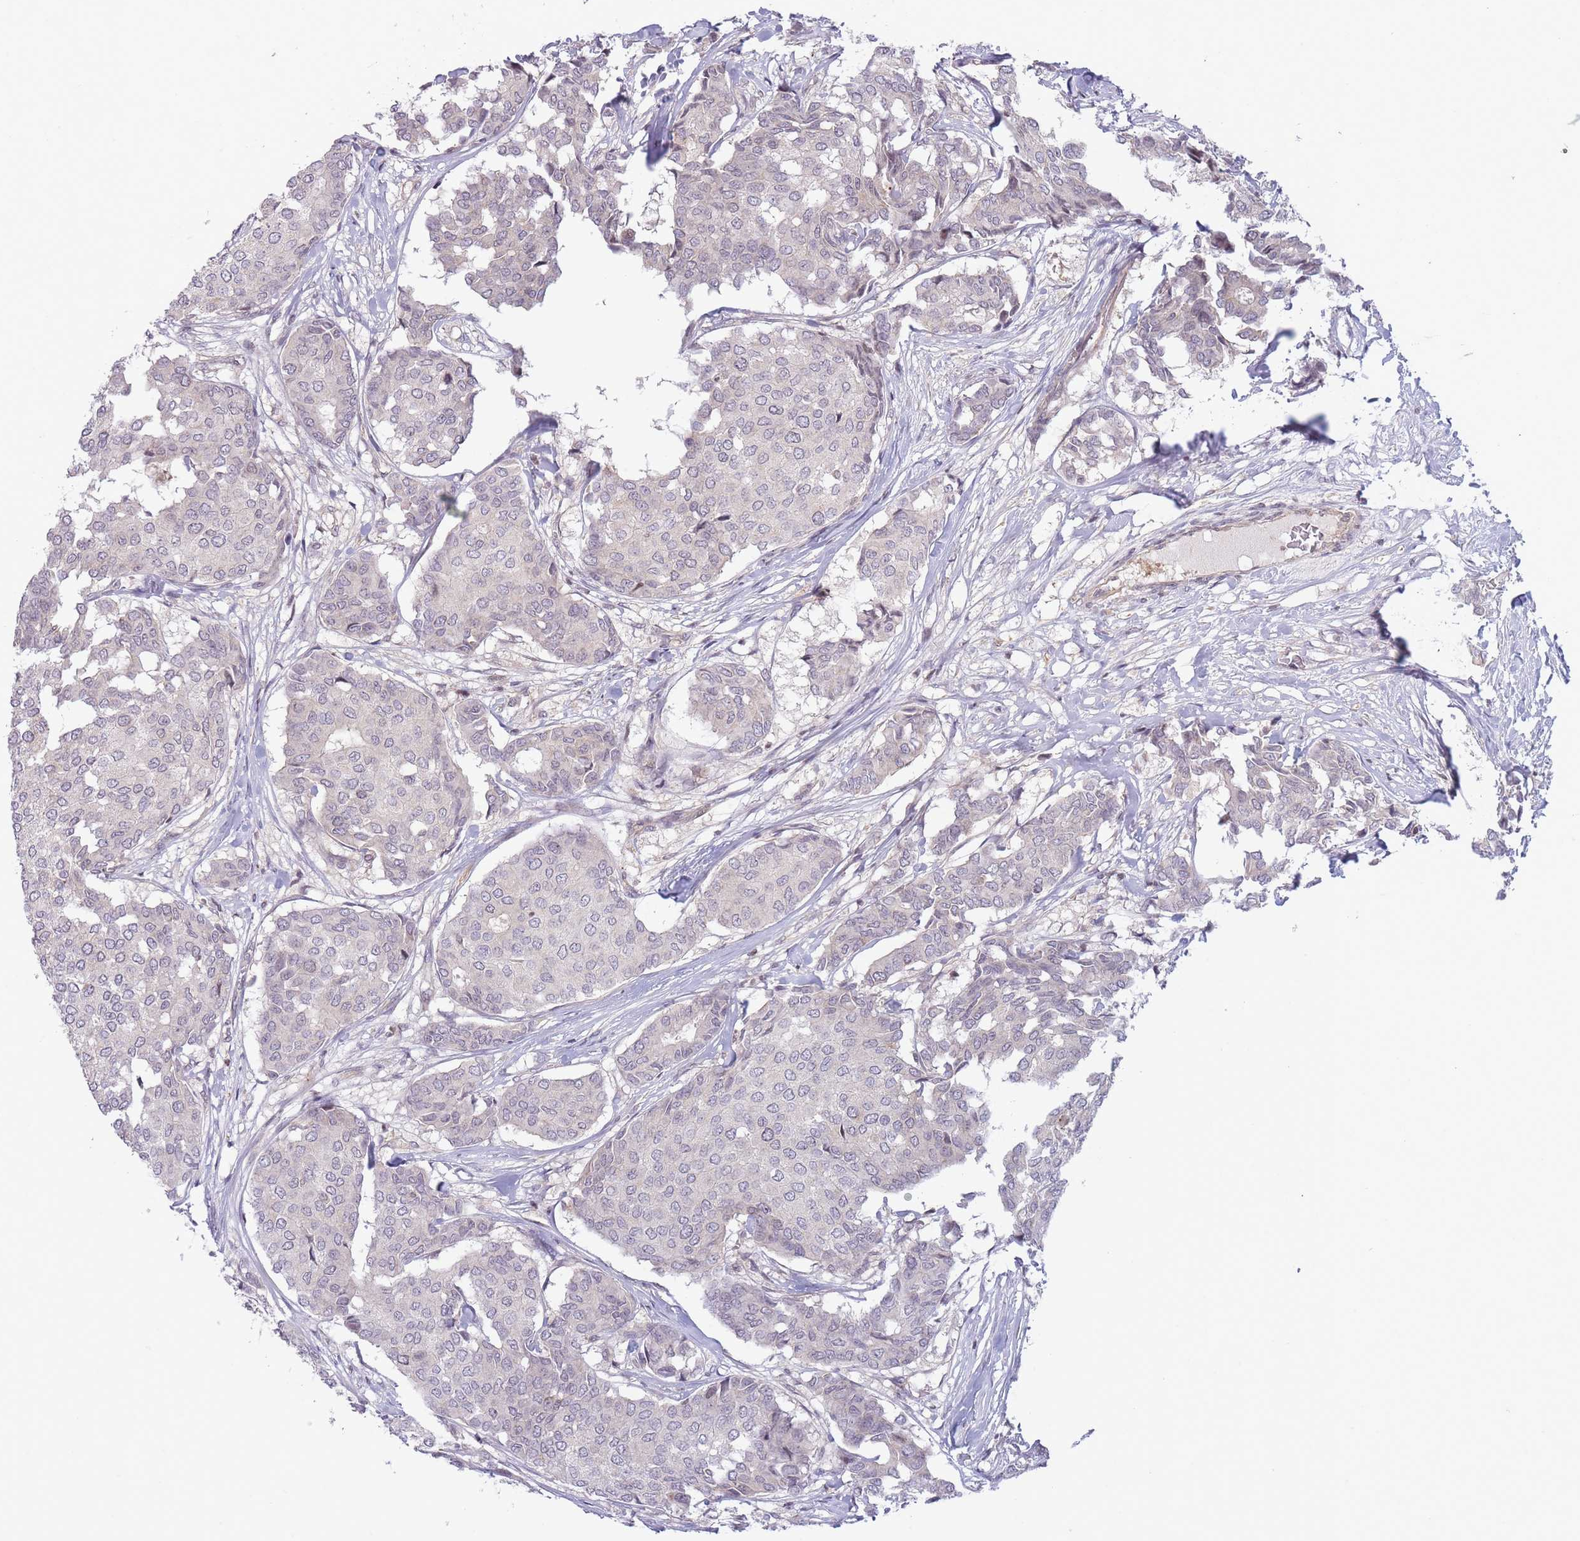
{"staining": {"intensity": "negative", "quantity": "none", "location": "none"}, "tissue": "breast cancer", "cell_type": "Tumor cells", "image_type": "cancer", "snomed": [{"axis": "morphology", "description": "Duct carcinoma"}, {"axis": "topography", "description": "Breast"}], "caption": "Immunohistochemistry (IHC) micrograph of neoplastic tissue: breast intraductal carcinoma stained with DAB (3,3'-diaminobenzidine) reveals no significant protein expression in tumor cells. Nuclei are stained in blue.", "gene": "SLC35F5", "patient": {"sex": "female", "age": 75}}